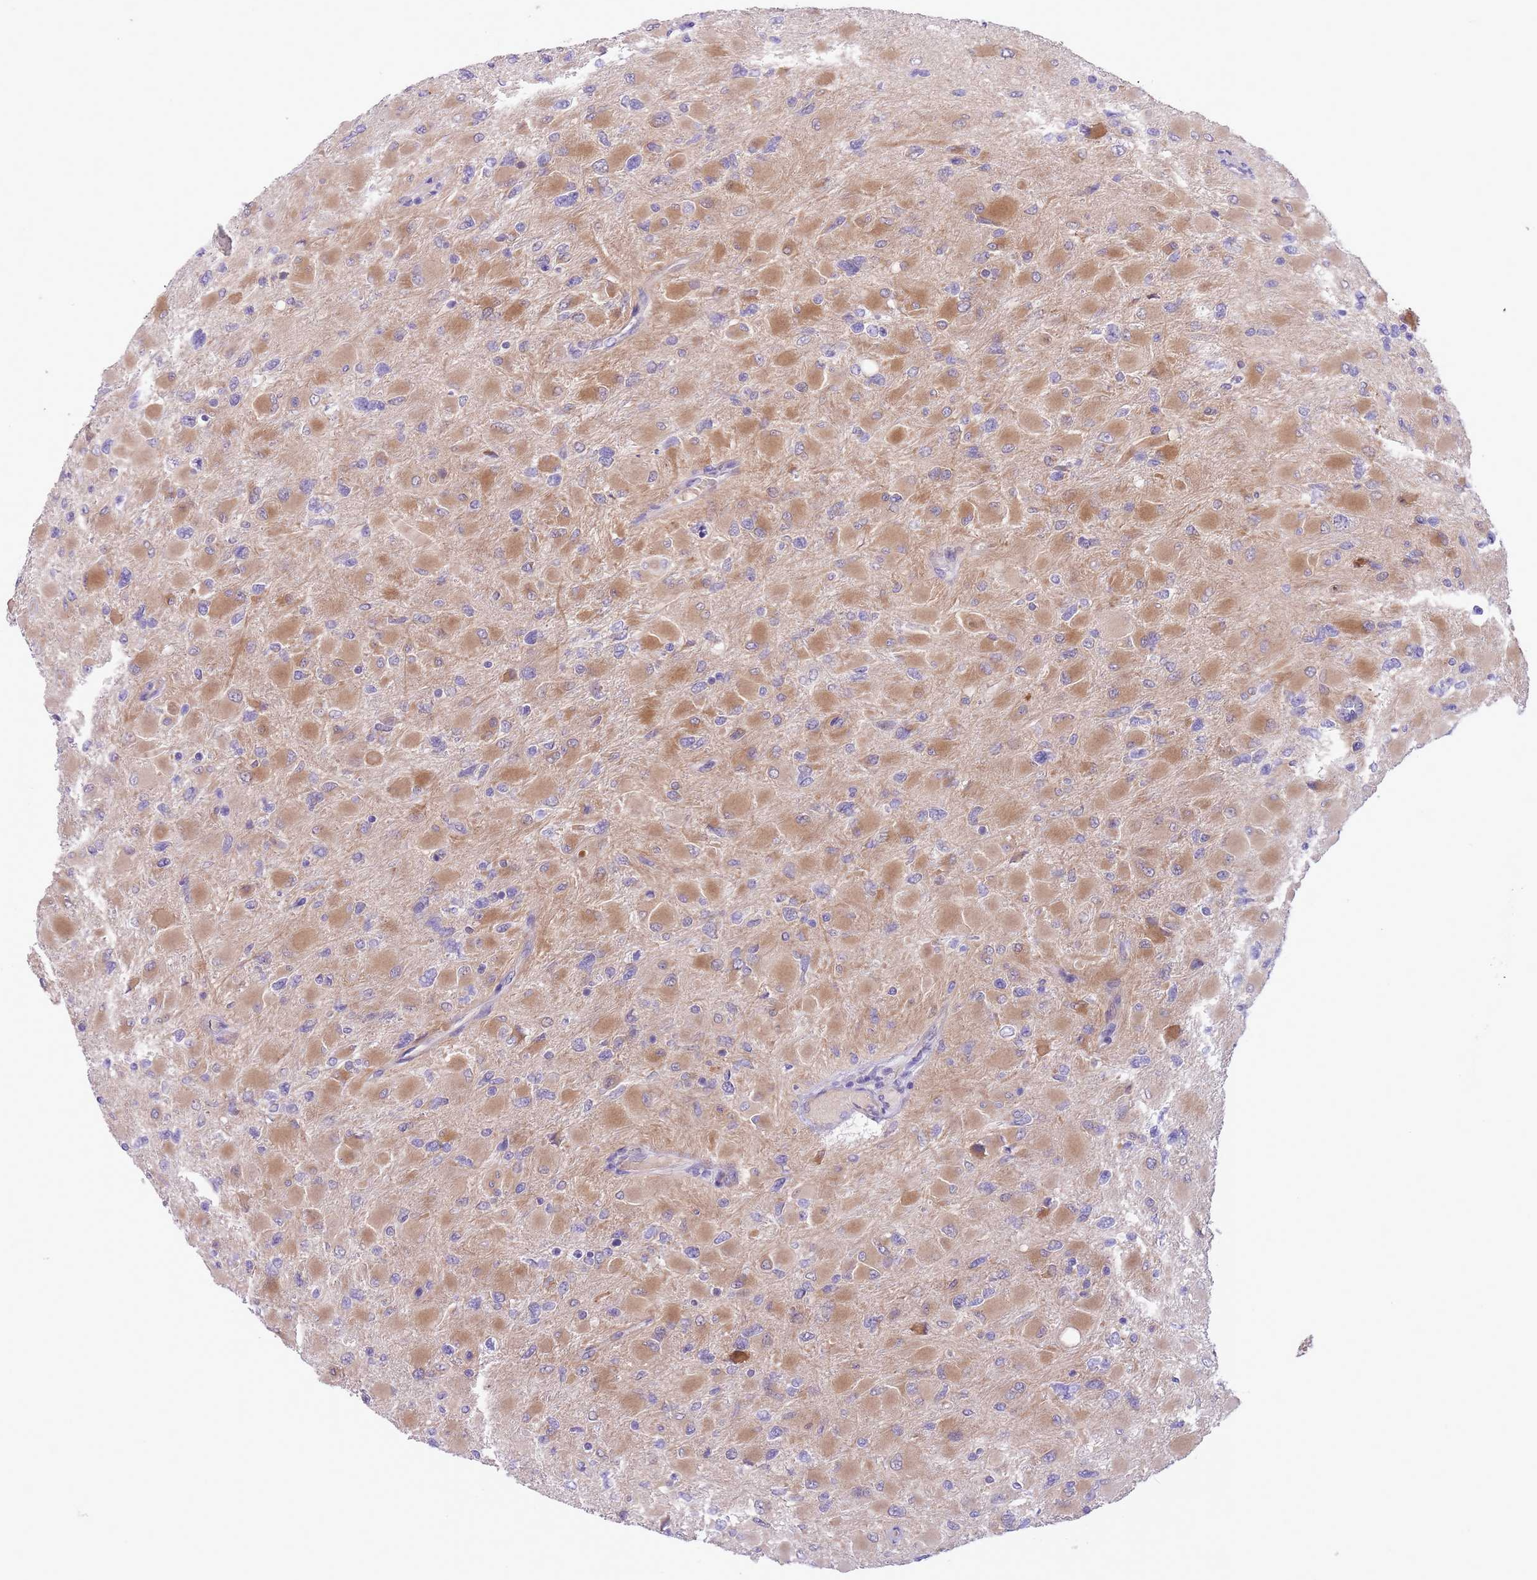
{"staining": {"intensity": "moderate", "quantity": ">75%", "location": "cytoplasmic/membranous"}, "tissue": "glioma", "cell_type": "Tumor cells", "image_type": "cancer", "snomed": [{"axis": "morphology", "description": "Glioma, malignant, High grade"}, {"axis": "topography", "description": "Cerebral cortex"}], "caption": "Brown immunohistochemical staining in human glioma exhibits moderate cytoplasmic/membranous expression in about >75% of tumor cells.", "gene": "WWOX", "patient": {"sex": "female", "age": 36}}